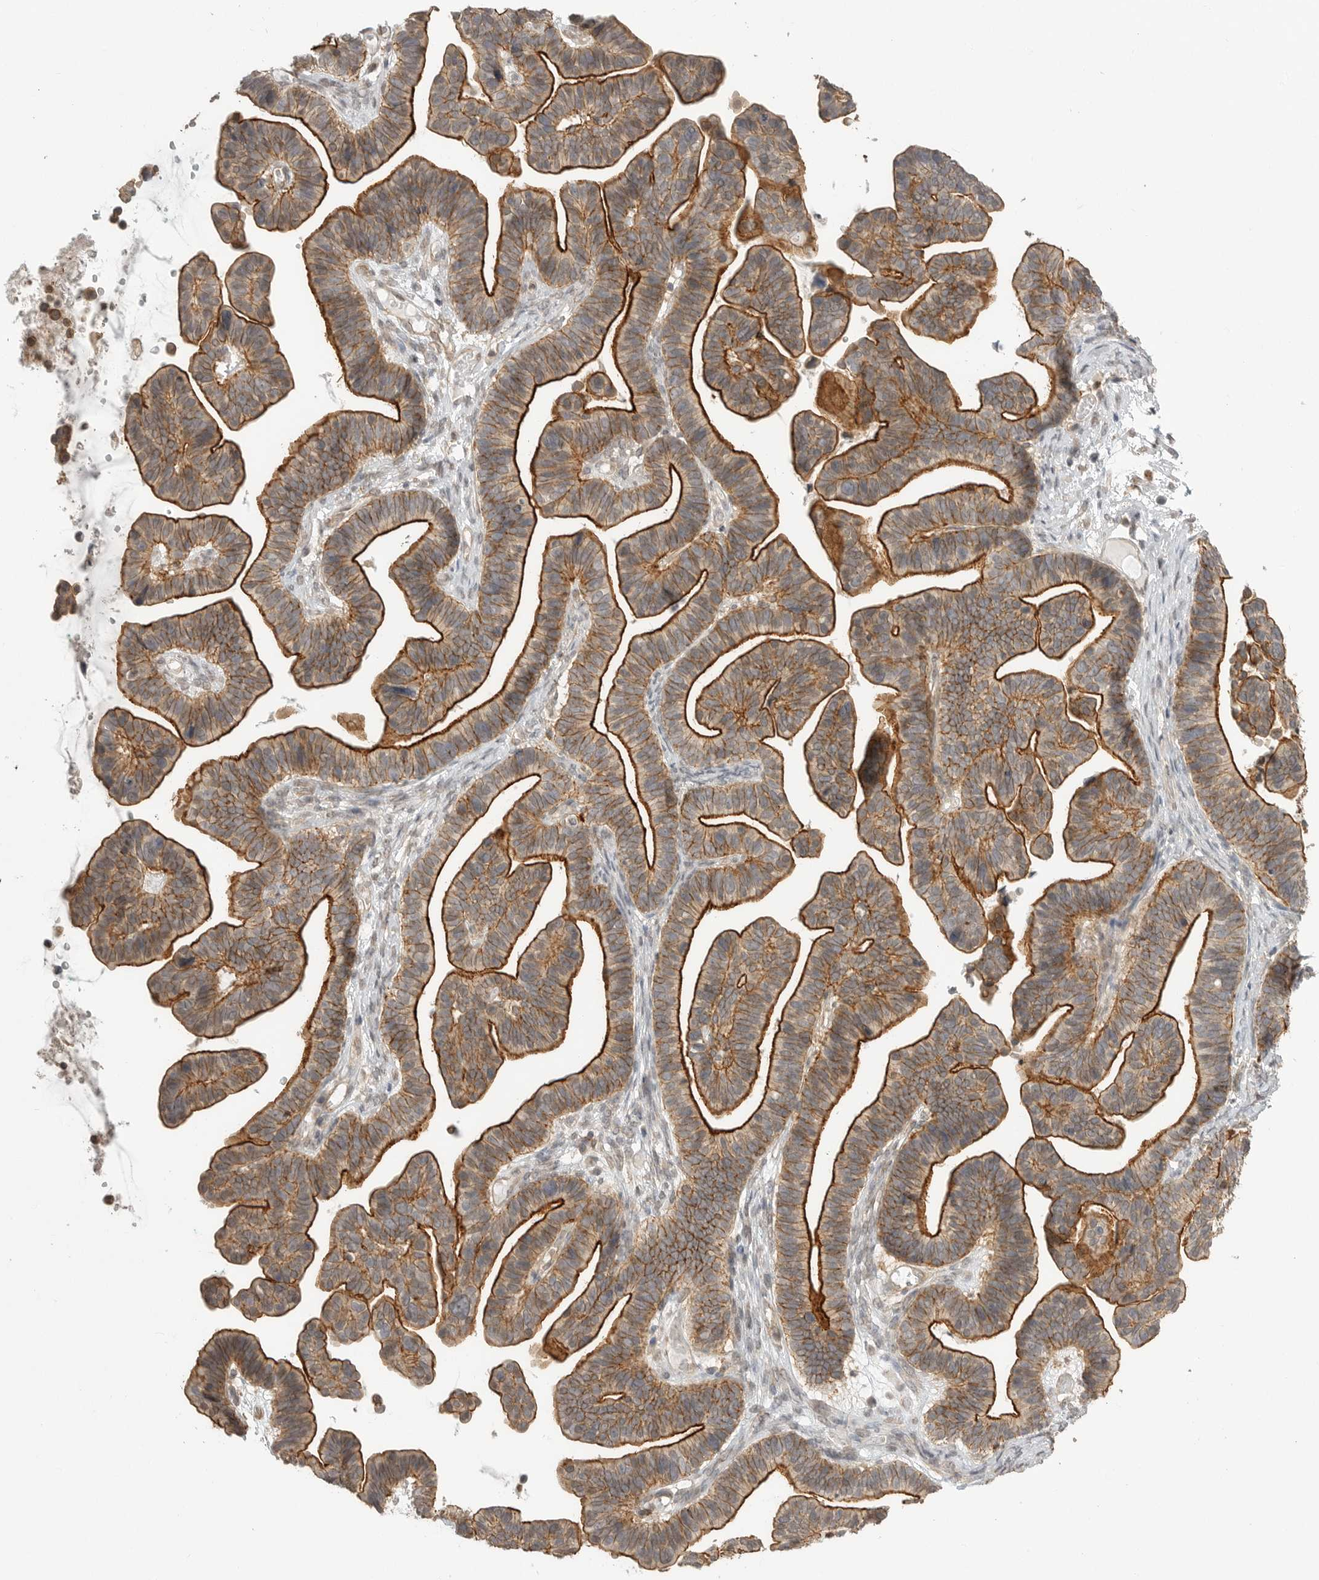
{"staining": {"intensity": "strong", "quantity": ">75%", "location": "cytoplasmic/membranous"}, "tissue": "ovarian cancer", "cell_type": "Tumor cells", "image_type": "cancer", "snomed": [{"axis": "morphology", "description": "Cystadenocarcinoma, serous, NOS"}, {"axis": "topography", "description": "Ovary"}], "caption": "This is a photomicrograph of immunohistochemistry (IHC) staining of serous cystadenocarcinoma (ovarian), which shows strong staining in the cytoplasmic/membranous of tumor cells.", "gene": "GPC2", "patient": {"sex": "female", "age": 56}}